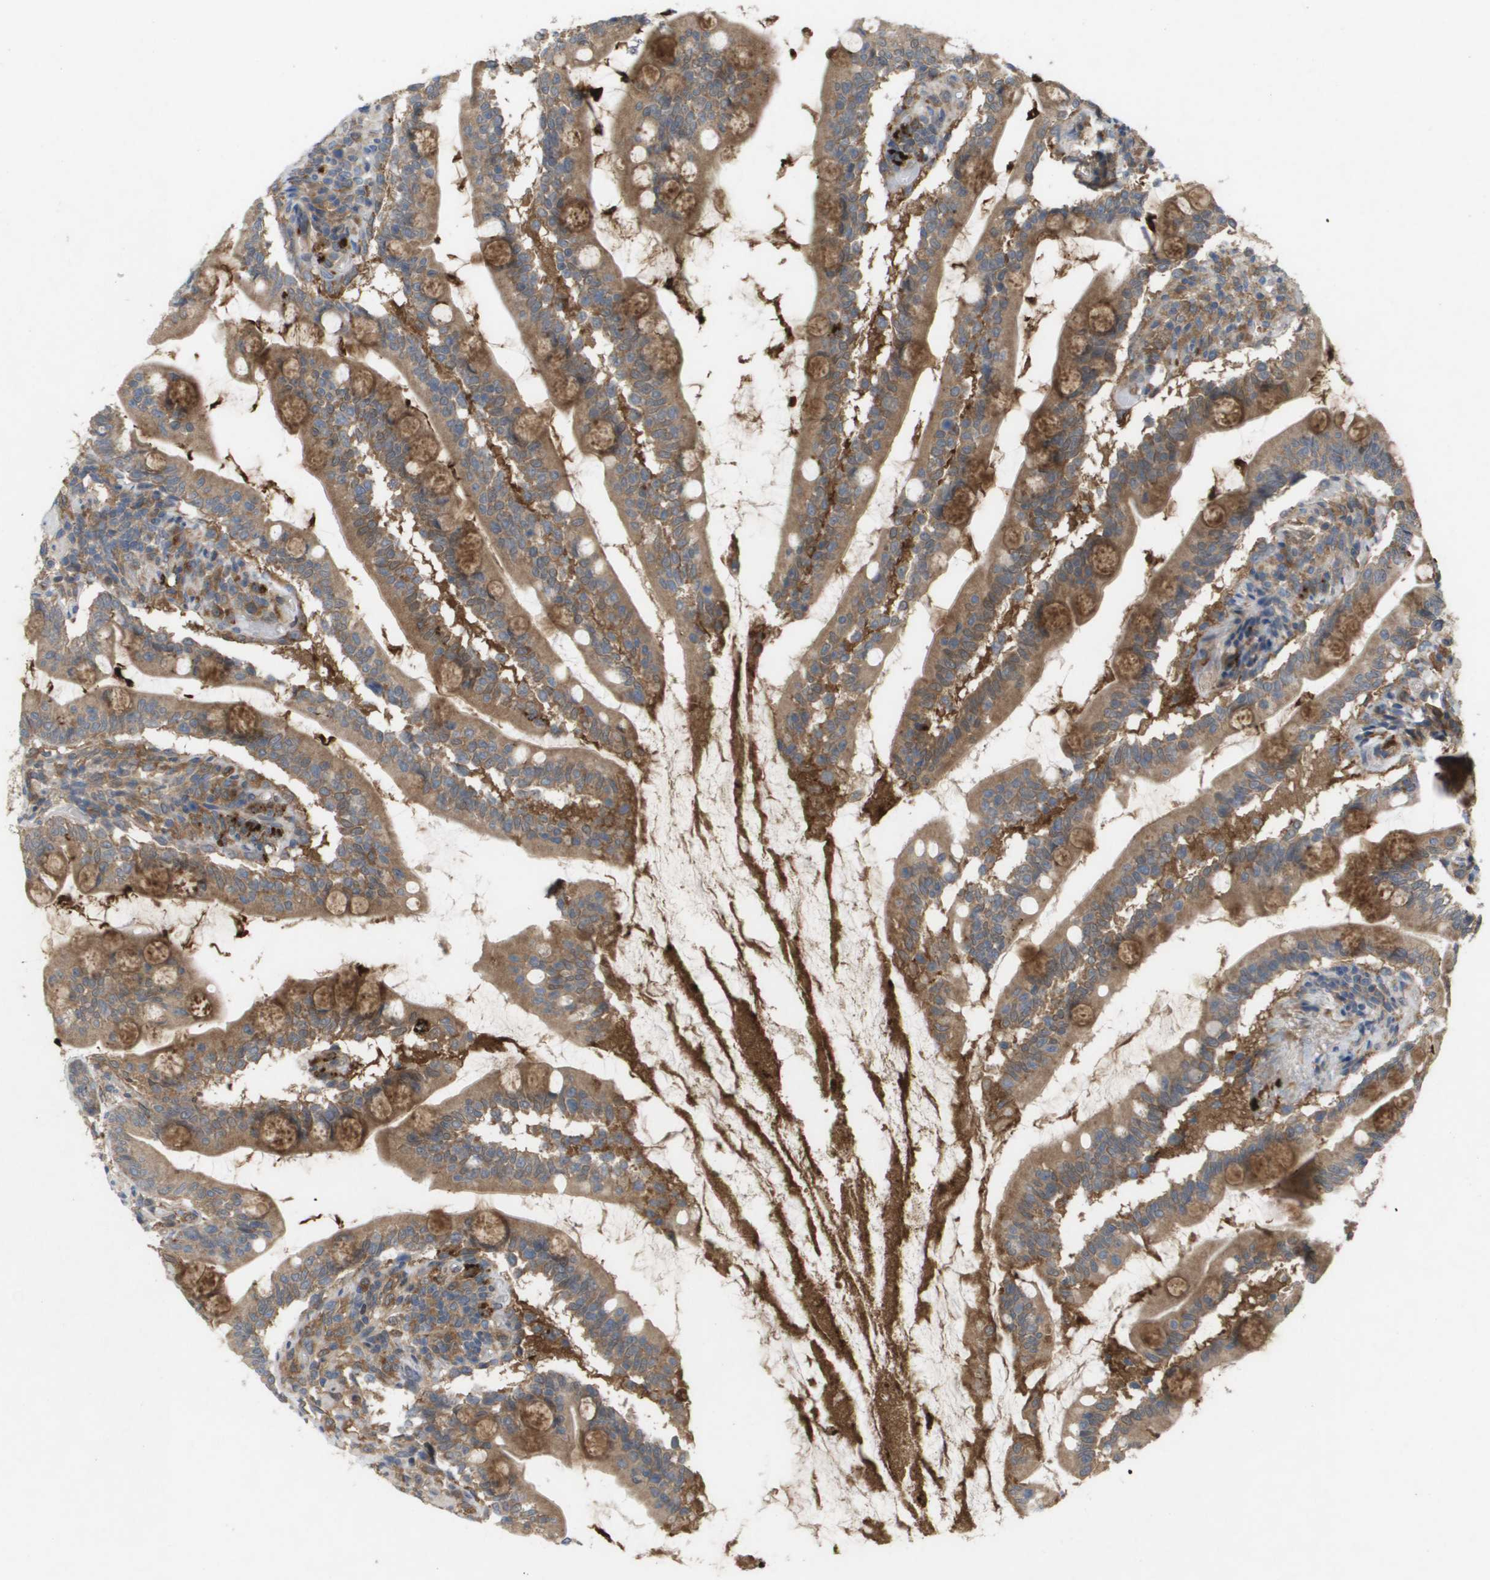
{"staining": {"intensity": "moderate", "quantity": ">75%", "location": "cytoplasmic/membranous"}, "tissue": "small intestine", "cell_type": "Glandular cells", "image_type": "normal", "snomed": [{"axis": "morphology", "description": "Normal tissue, NOS"}, {"axis": "topography", "description": "Small intestine"}], "caption": "Moderate cytoplasmic/membranous expression is present in approximately >75% of glandular cells in benign small intestine. The staining is performed using DAB brown chromogen to label protein expression. The nuclei are counter-stained blue using hematoxylin.", "gene": "PALD1", "patient": {"sex": "female", "age": 56}}